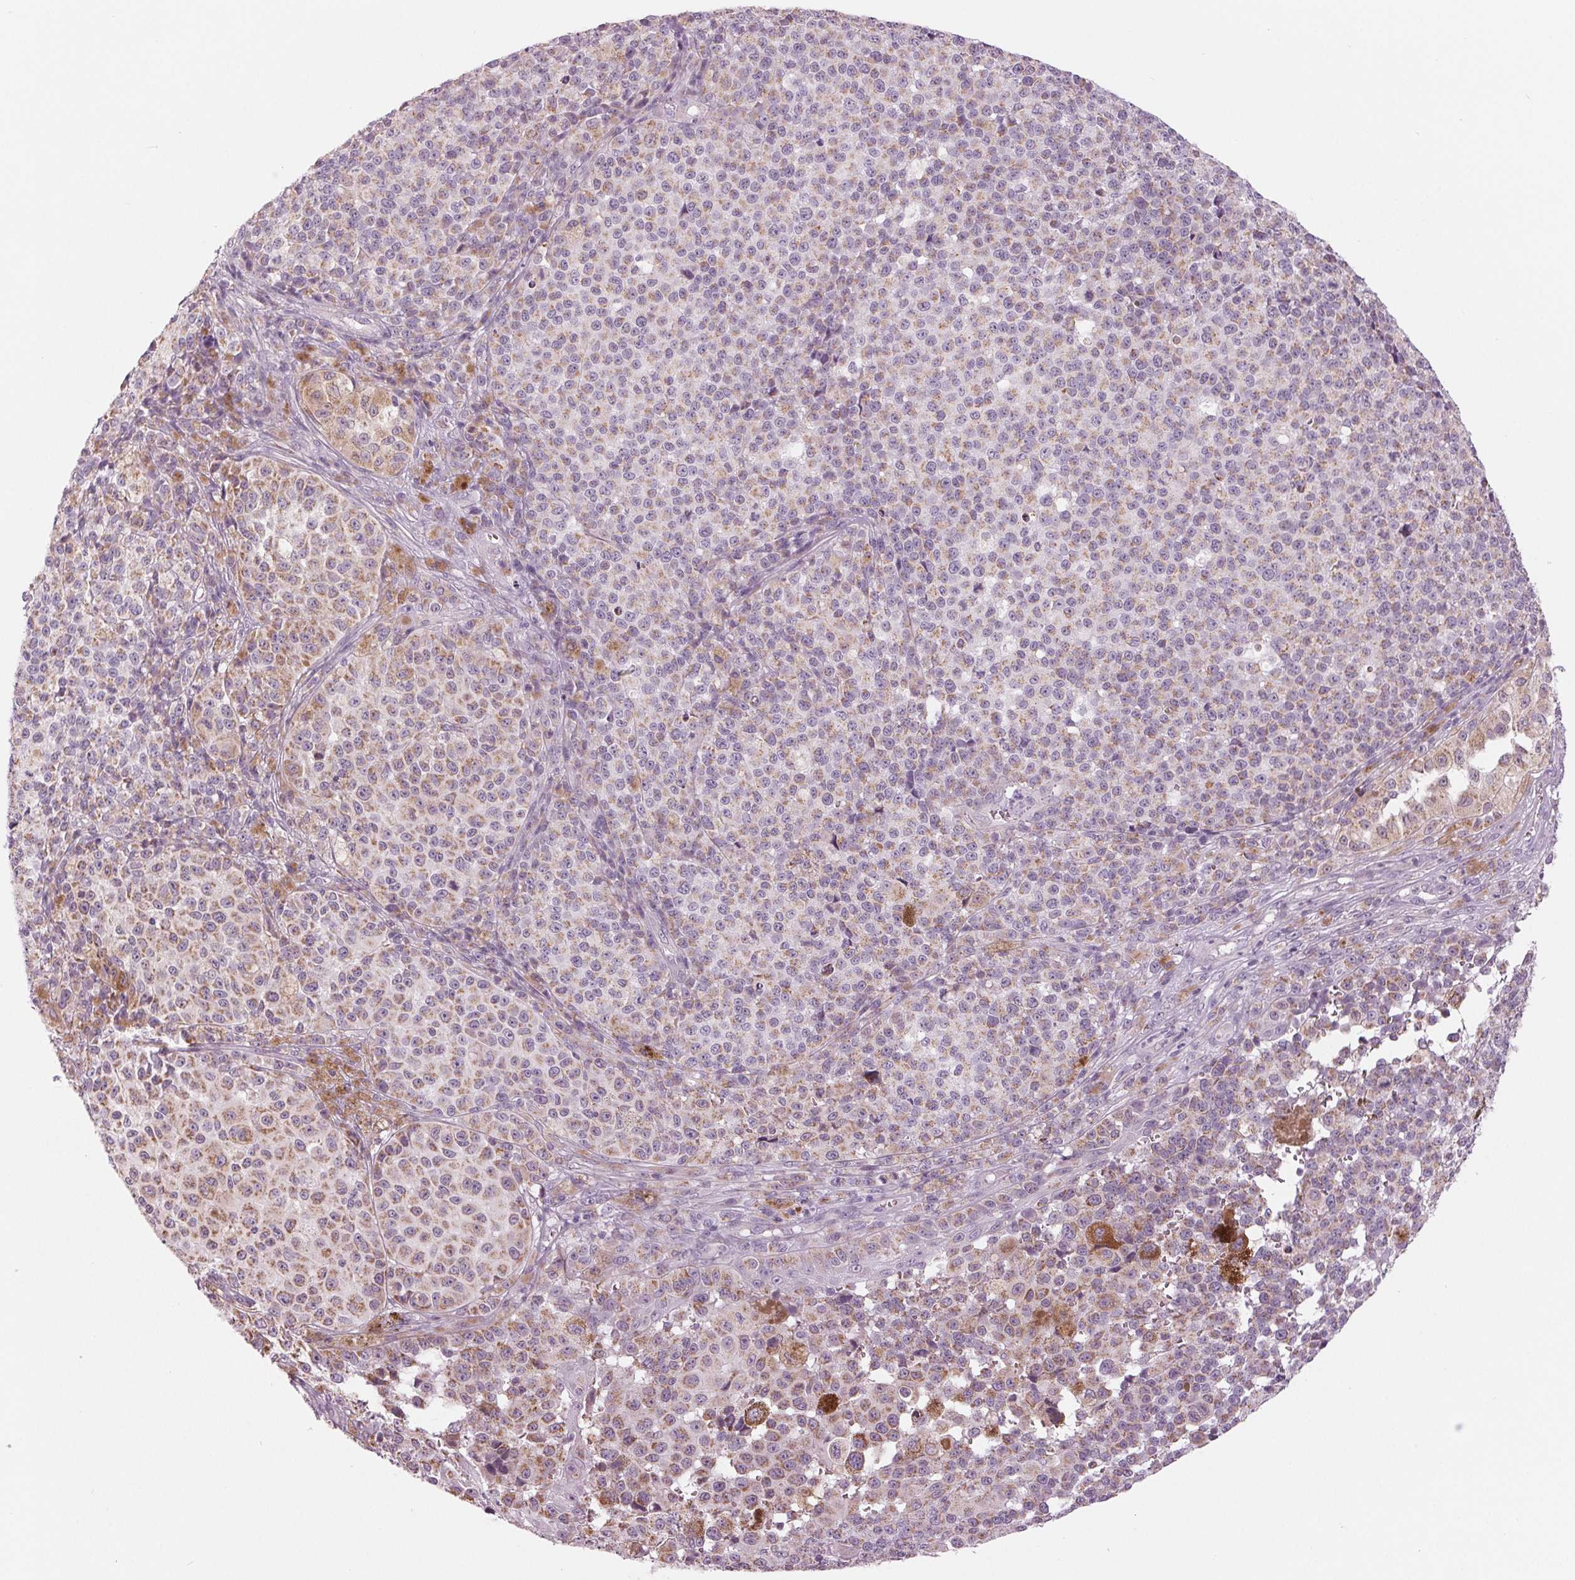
{"staining": {"intensity": "weak", "quantity": ">75%", "location": "cytoplasmic/membranous"}, "tissue": "melanoma", "cell_type": "Tumor cells", "image_type": "cancer", "snomed": [{"axis": "morphology", "description": "Malignant melanoma, NOS"}, {"axis": "topography", "description": "Skin"}], "caption": "IHC histopathology image of human malignant melanoma stained for a protein (brown), which shows low levels of weak cytoplasmic/membranous positivity in about >75% of tumor cells.", "gene": "SAMD4A", "patient": {"sex": "female", "age": 58}}